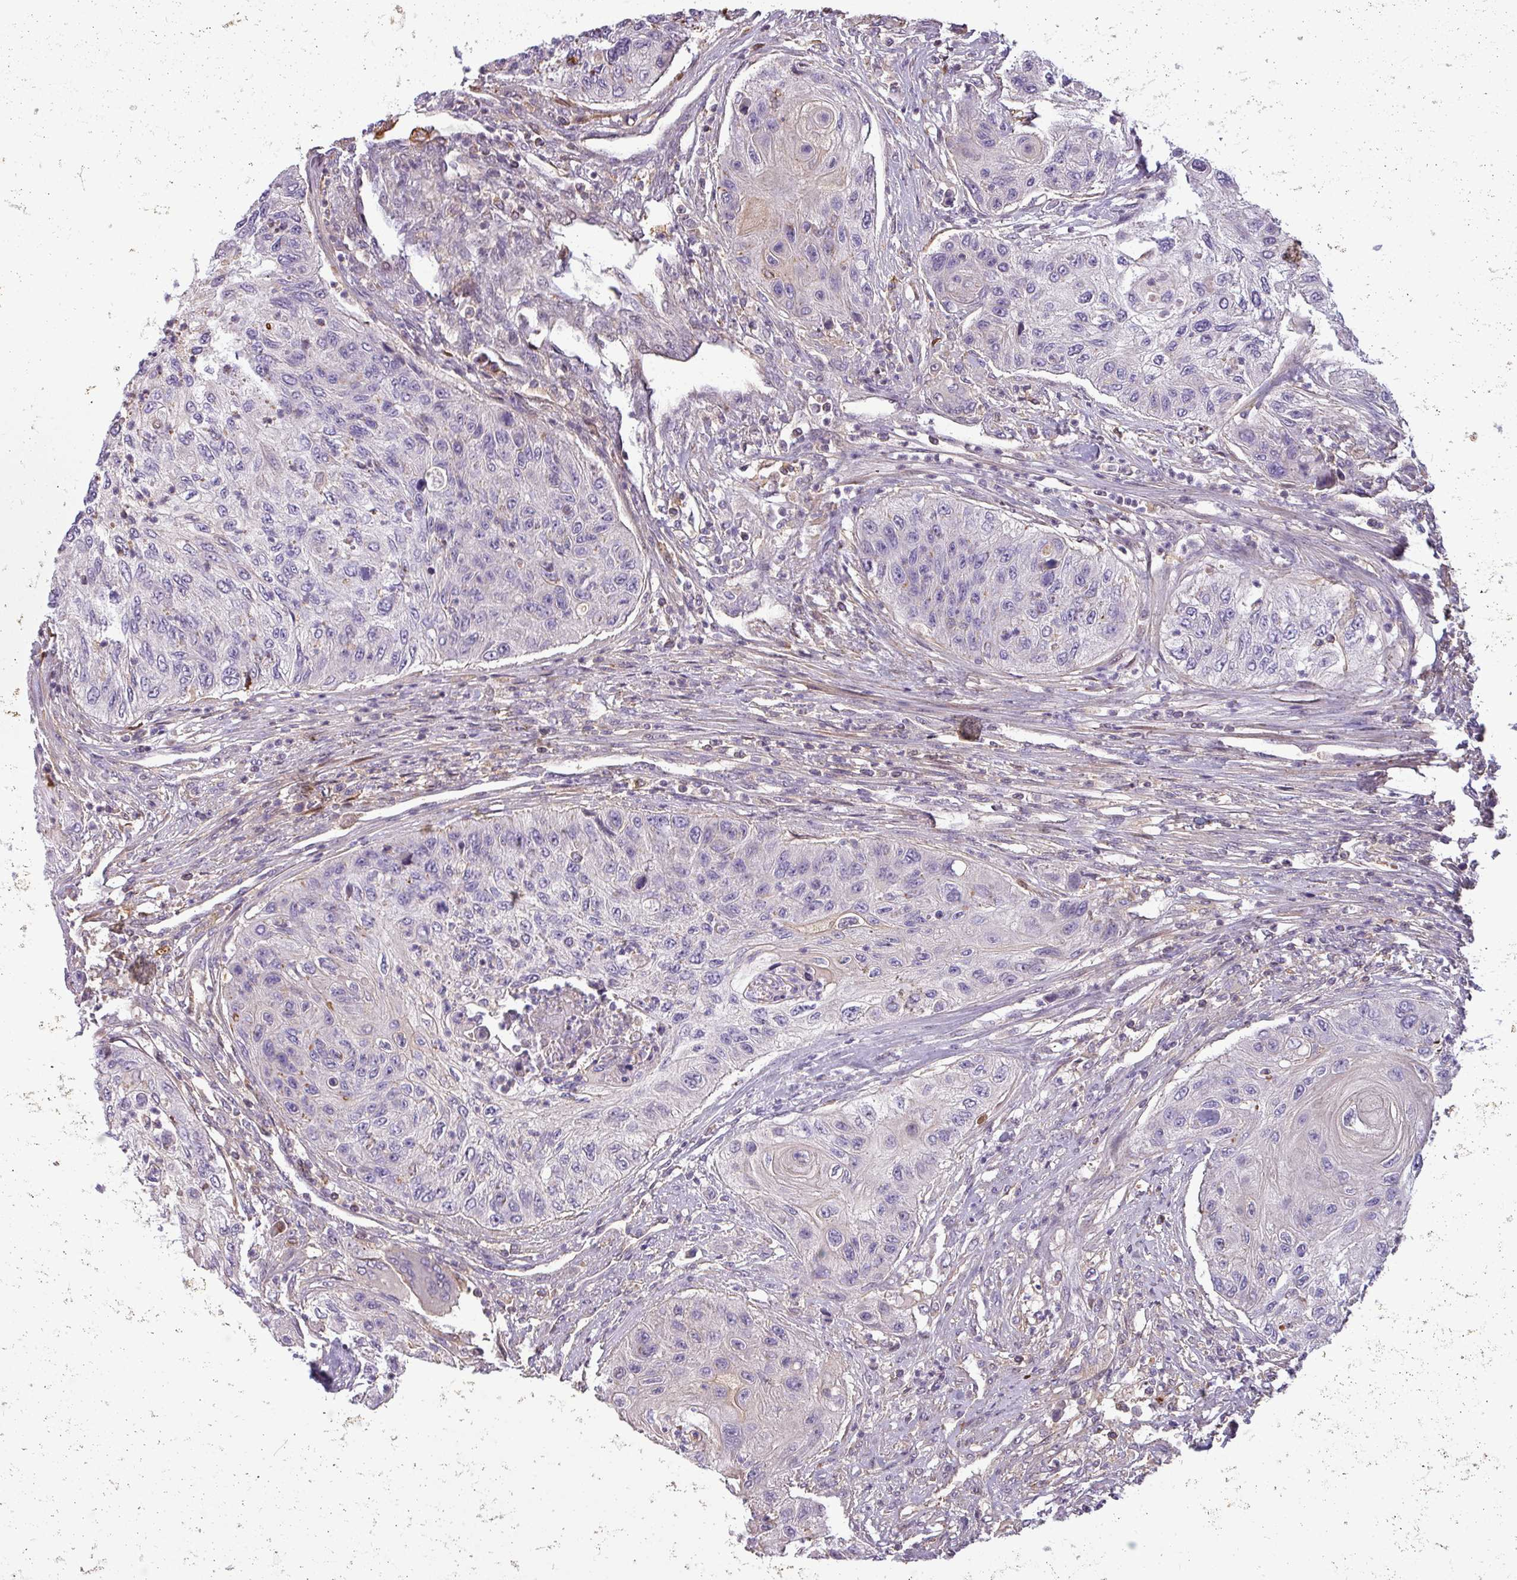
{"staining": {"intensity": "negative", "quantity": "none", "location": "none"}, "tissue": "urothelial cancer", "cell_type": "Tumor cells", "image_type": "cancer", "snomed": [{"axis": "morphology", "description": "Urothelial carcinoma, High grade"}, {"axis": "topography", "description": "Urinary bladder"}], "caption": "The photomicrograph shows no significant positivity in tumor cells of urothelial cancer.", "gene": "ZNF835", "patient": {"sex": "female", "age": 60}}